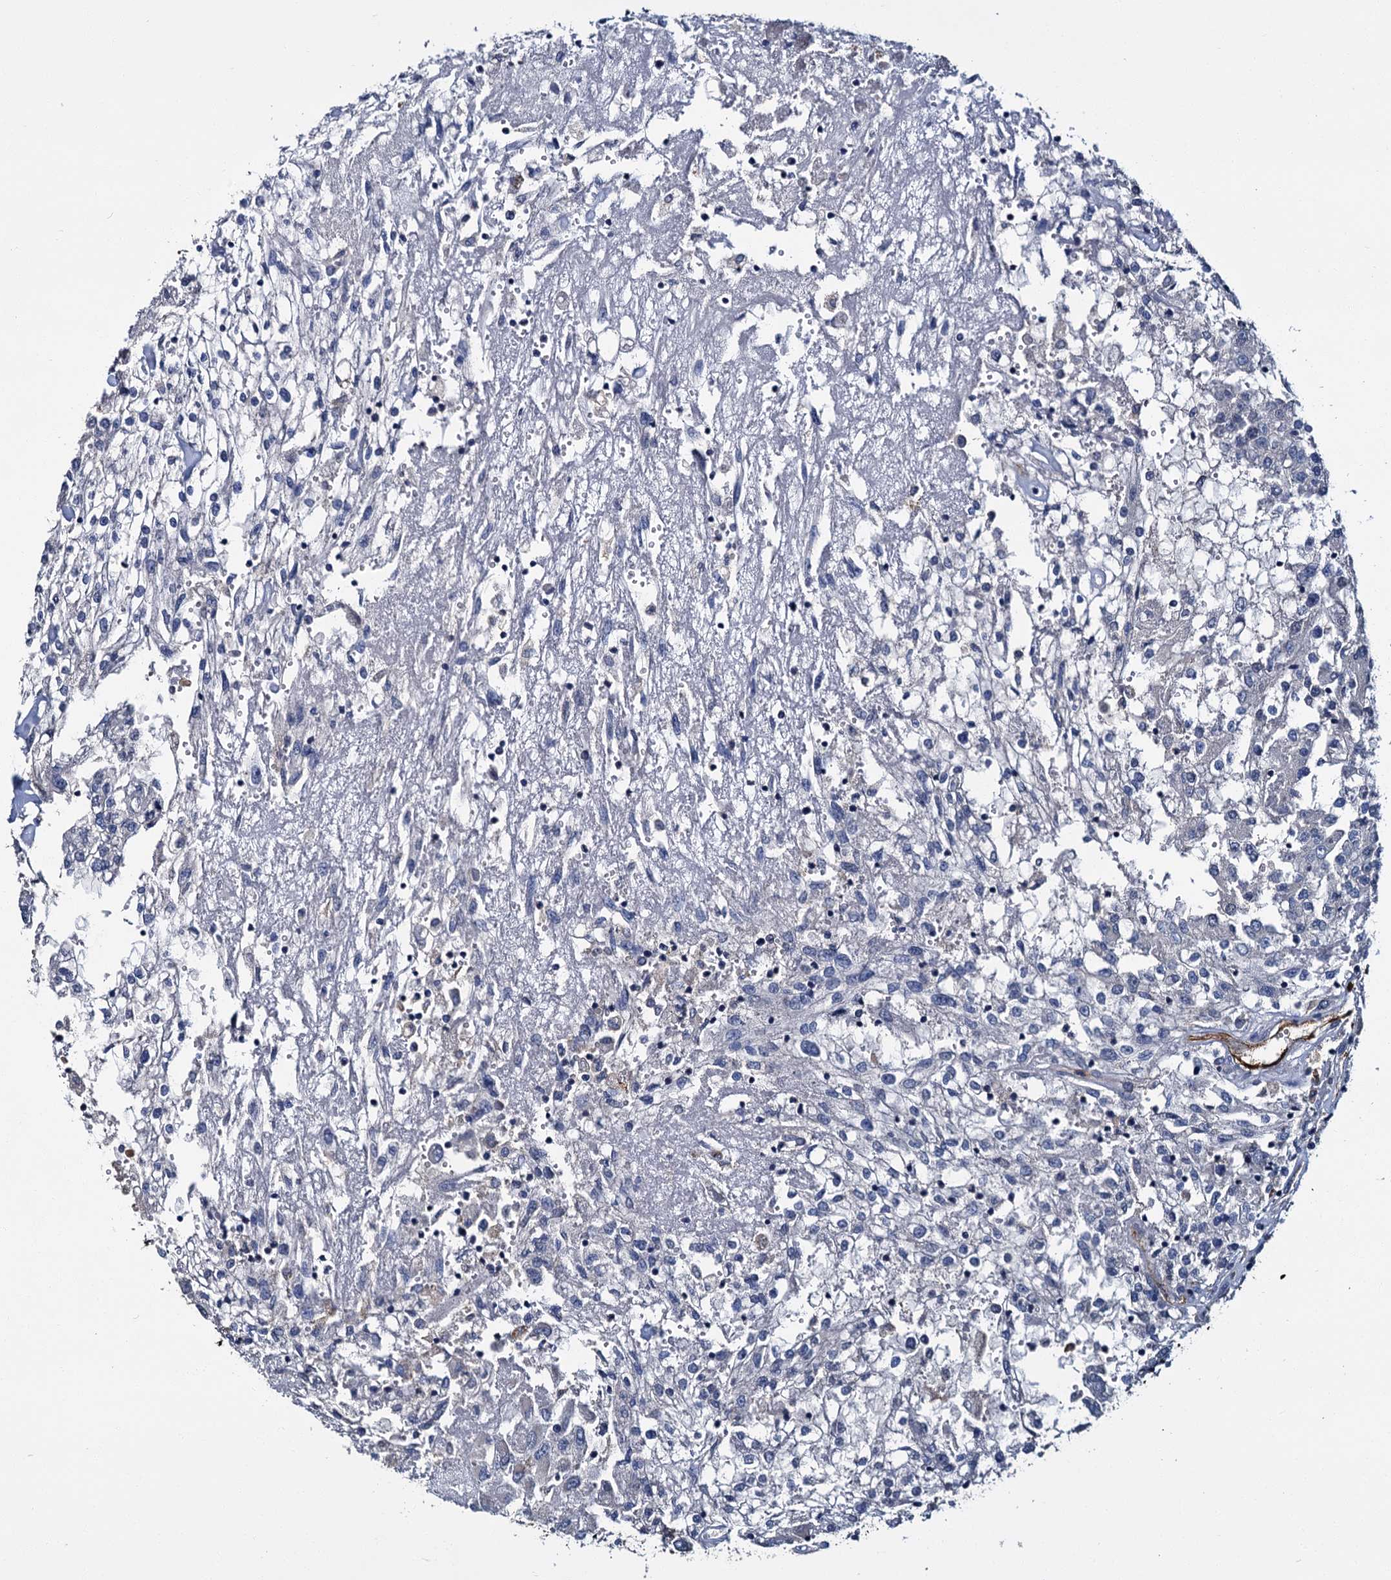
{"staining": {"intensity": "negative", "quantity": "none", "location": "none"}, "tissue": "renal cancer", "cell_type": "Tumor cells", "image_type": "cancer", "snomed": [{"axis": "morphology", "description": "Adenocarcinoma, NOS"}, {"axis": "topography", "description": "Kidney"}], "caption": "Human renal cancer (adenocarcinoma) stained for a protein using immunohistochemistry reveals no expression in tumor cells.", "gene": "CACNA1C", "patient": {"sex": "female", "age": 52}}